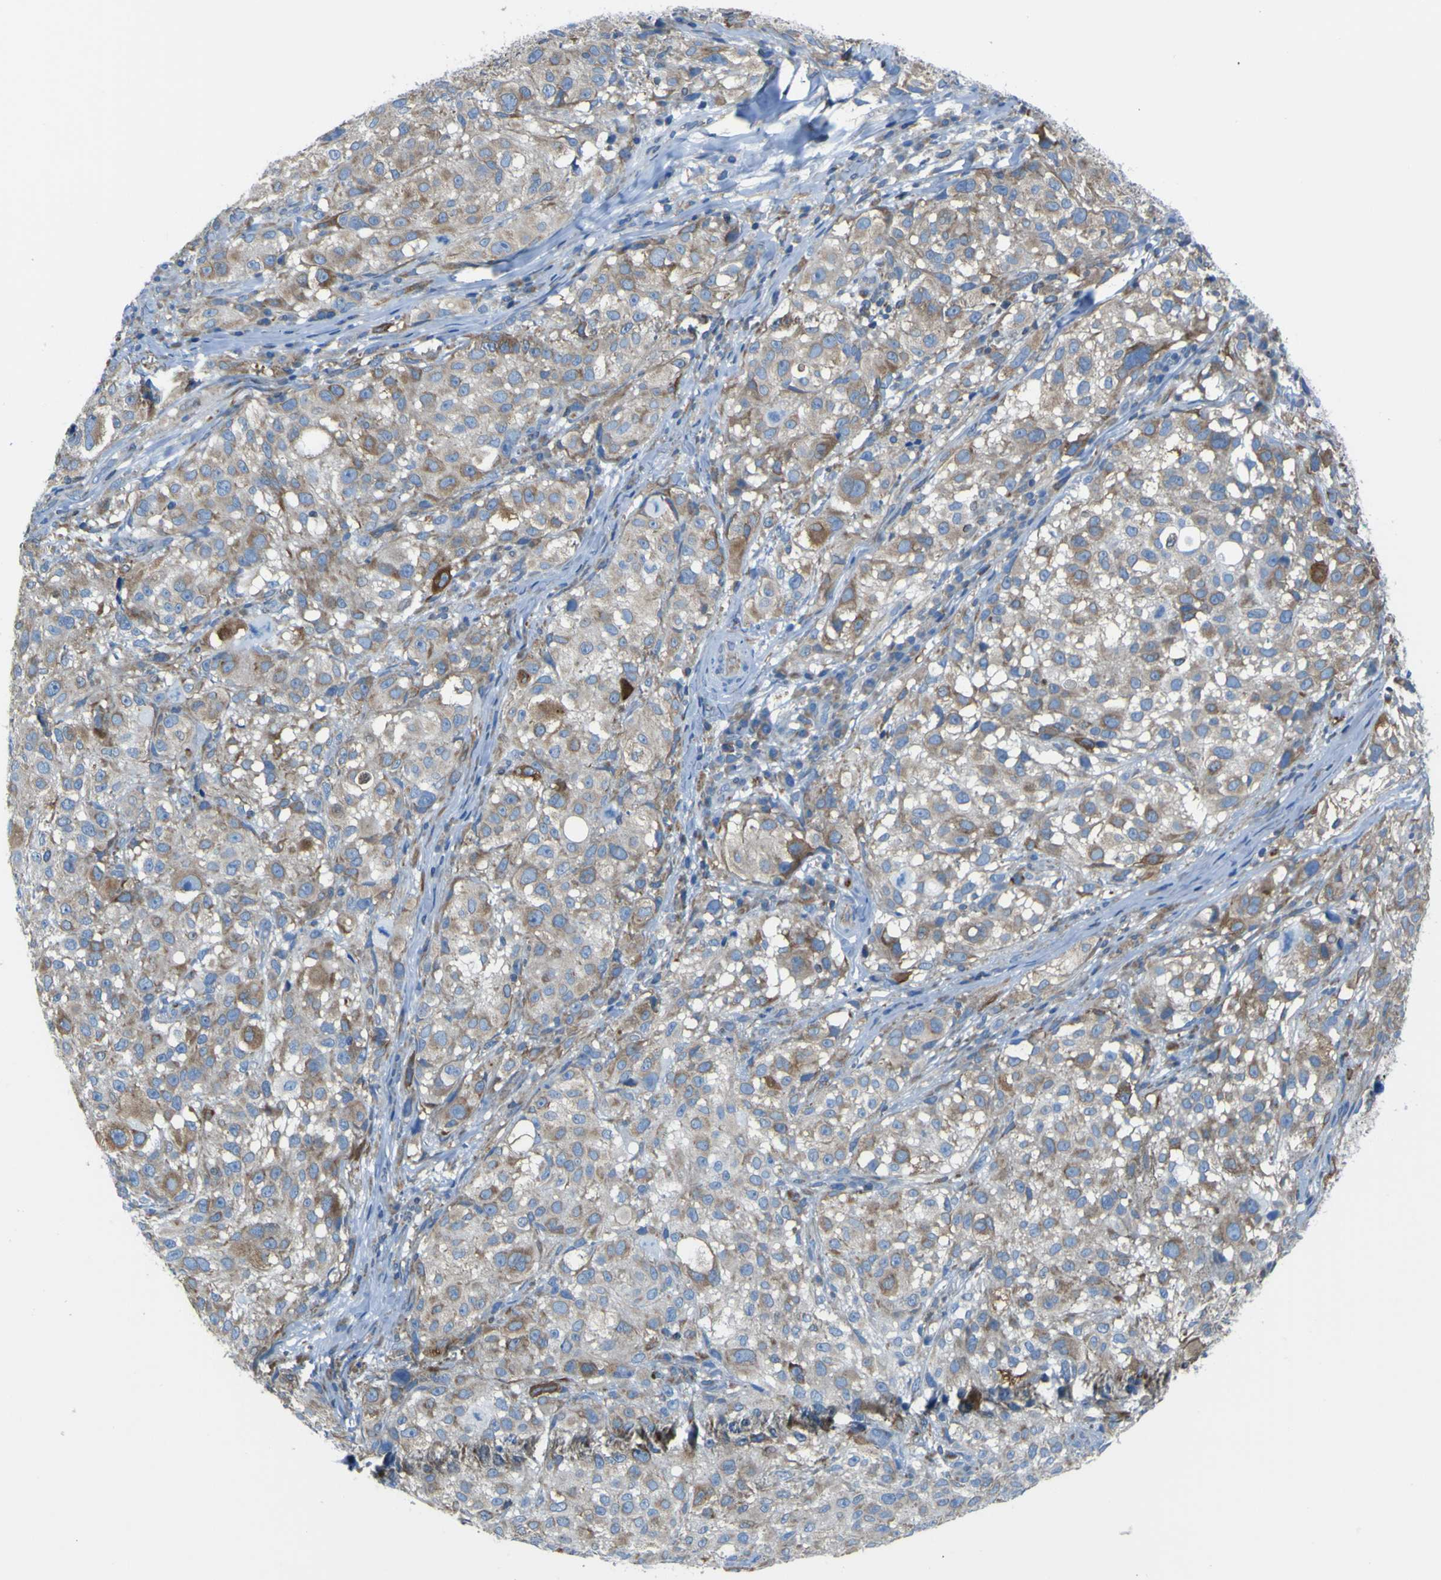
{"staining": {"intensity": "moderate", "quantity": "25%-75%", "location": "cytoplasmic/membranous"}, "tissue": "melanoma", "cell_type": "Tumor cells", "image_type": "cancer", "snomed": [{"axis": "morphology", "description": "Necrosis, NOS"}, {"axis": "morphology", "description": "Malignant melanoma, NOS"}, {"axis": "topography", "description": "Skin"}], "caption": "An immunohistochemistry (IHC) histopathology image of neoplastic tissue is shown. Protein staining in brown shows moderate cytoplasmic/membranous positivity in malignant melanoma within tumor cells.", "gene": "STIM1", "patient": {"sex": "female", "age": 87}}